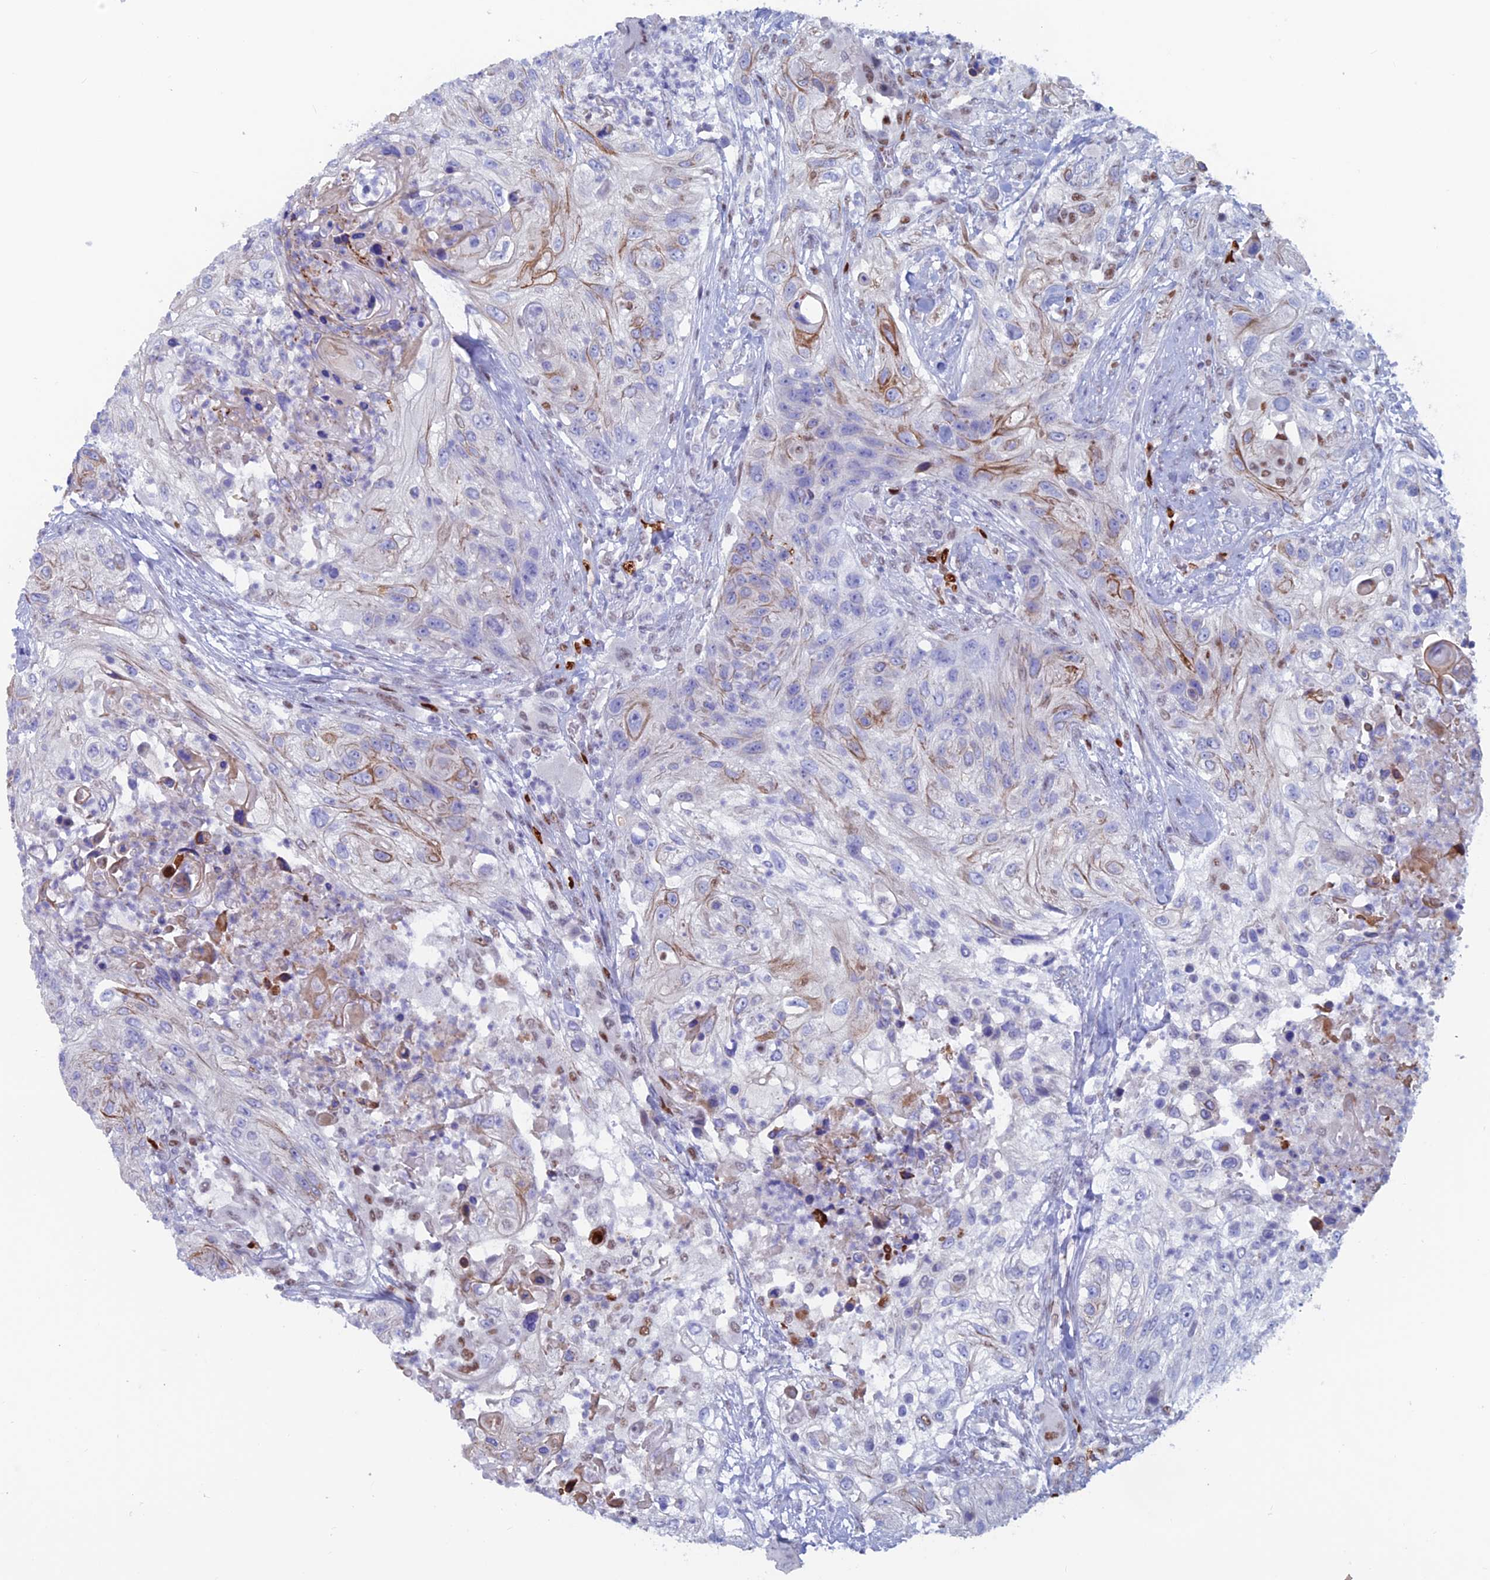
{"staining": {"intensity": "moderate", "quantity": "<25%", "location": "cytoplasmic/membranous,nuclear"}, "tissue": "urothelial cancer", "cell_type": "Tumor cells", "image_type": "cancer", "snomed": [{"axis": "morphology", "description": "Urothelial carcinoma, High grade"}, {"axis": "topography", "description": "Urinary bladder"}], "caption": "High-magnification brightfield microscopy of urothelial carcinoma (high-grade) stained with DAB (3,3'-diaminobenzidine) (brown) and counterstained with hematoxylin (blue). tumor cells exhibit moderate cytoplasmic/membranous and nuclear expression is identified in about<25% of cells. Nuclei are stained in blue.", "gene": "NOL4L", "patient": {"sex": "female", "age": 60}}